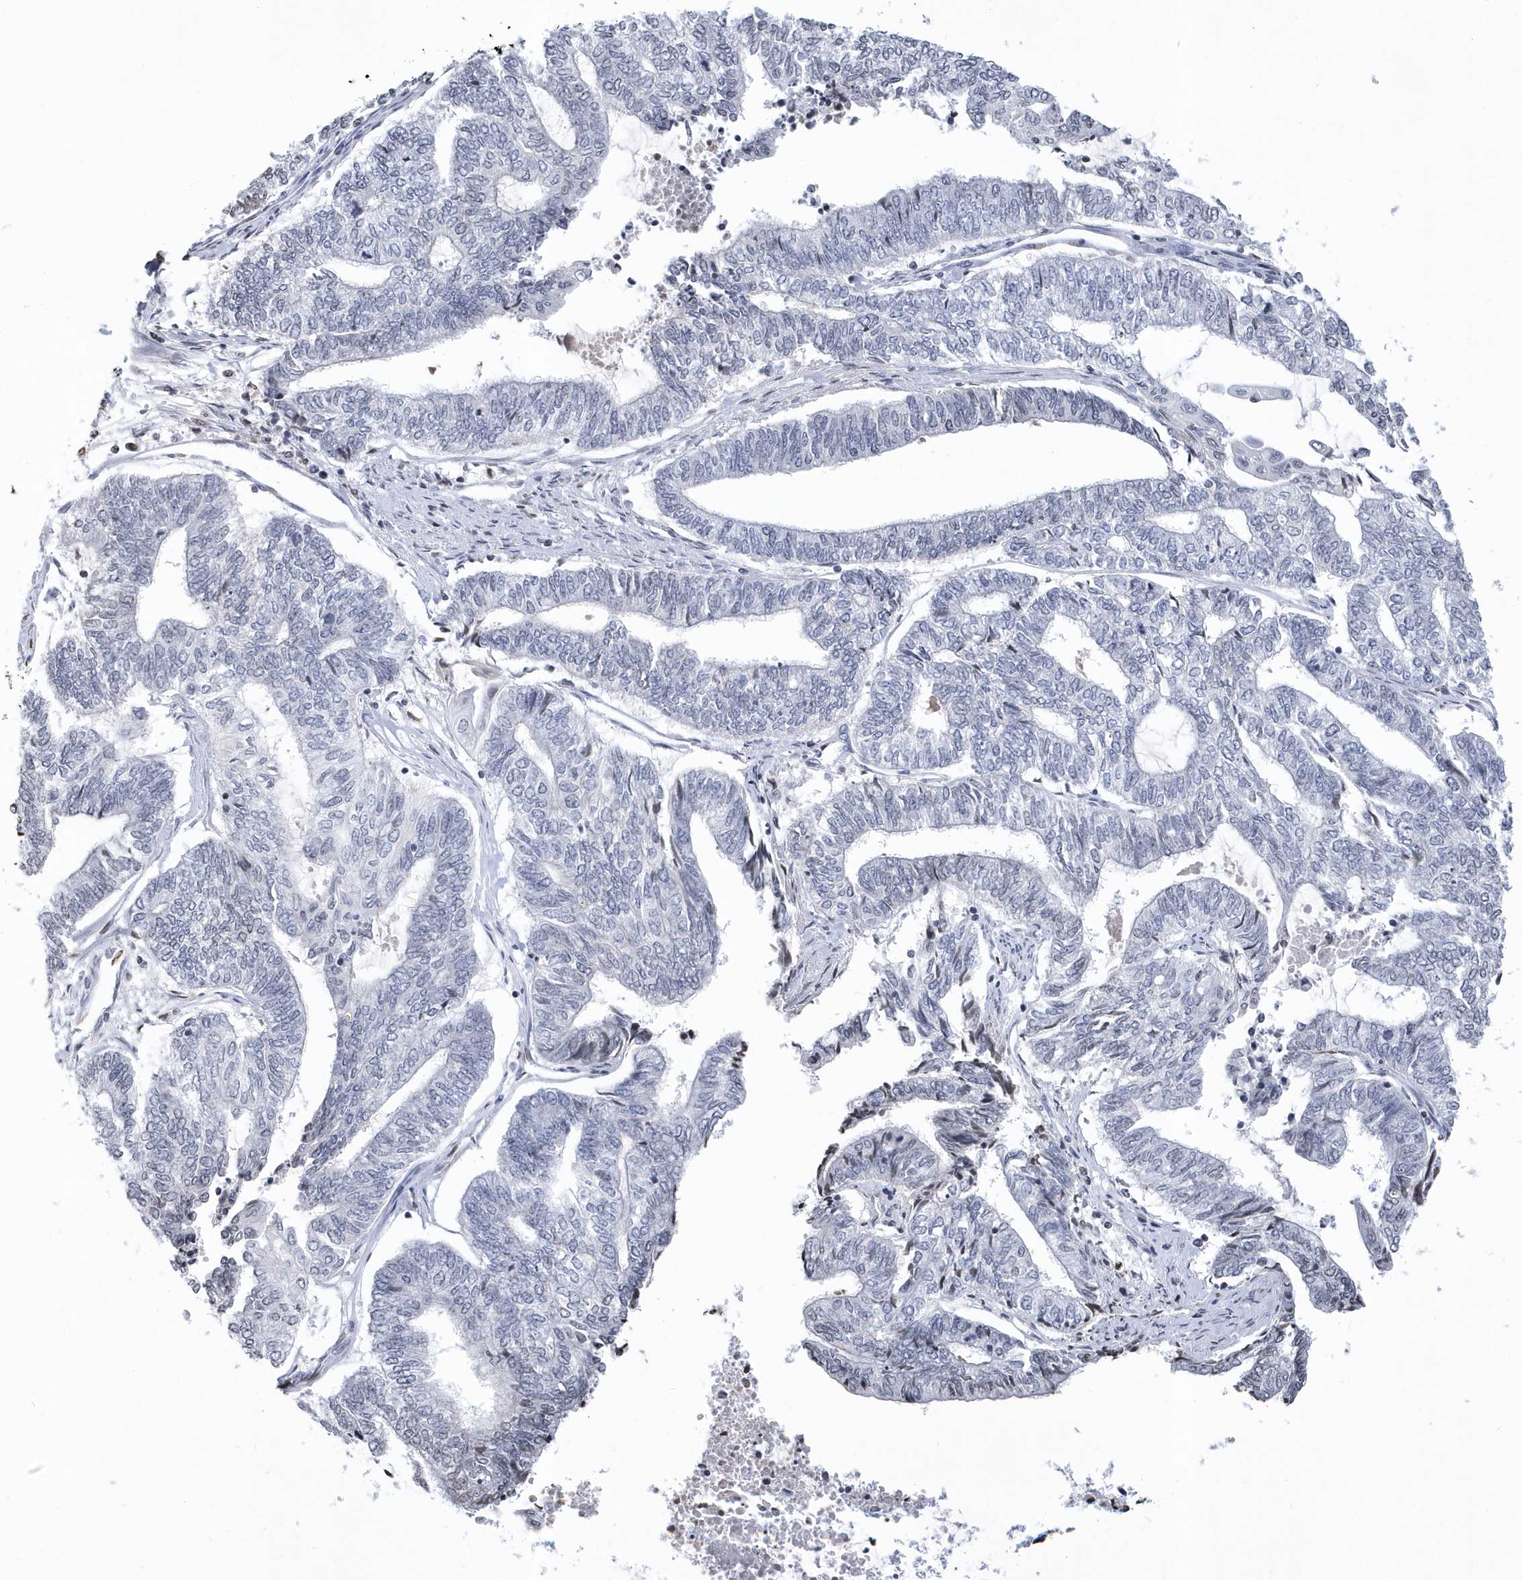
{"staining": {"intensity": "negative", "quantity": "none", "location": "none"}, "tissue": "endometrial cancer", "cell_type": "Tumor cells", "image_type": "cancer", "snomed": [{"axis": "morphology", "description": "Adenocarcinoma, NOS"}, {"axis": "topography", "description": "Uterus"}, {"axis": "topography", "description": "Endometrium"}], "caption": "This is an immunohistochemistry (IHC) photomicrograph of human endometrial cancer. There is no expression in tumor cells.", "gene": "VWA5B2", "patient": {"sex": "female", "age": 70}}